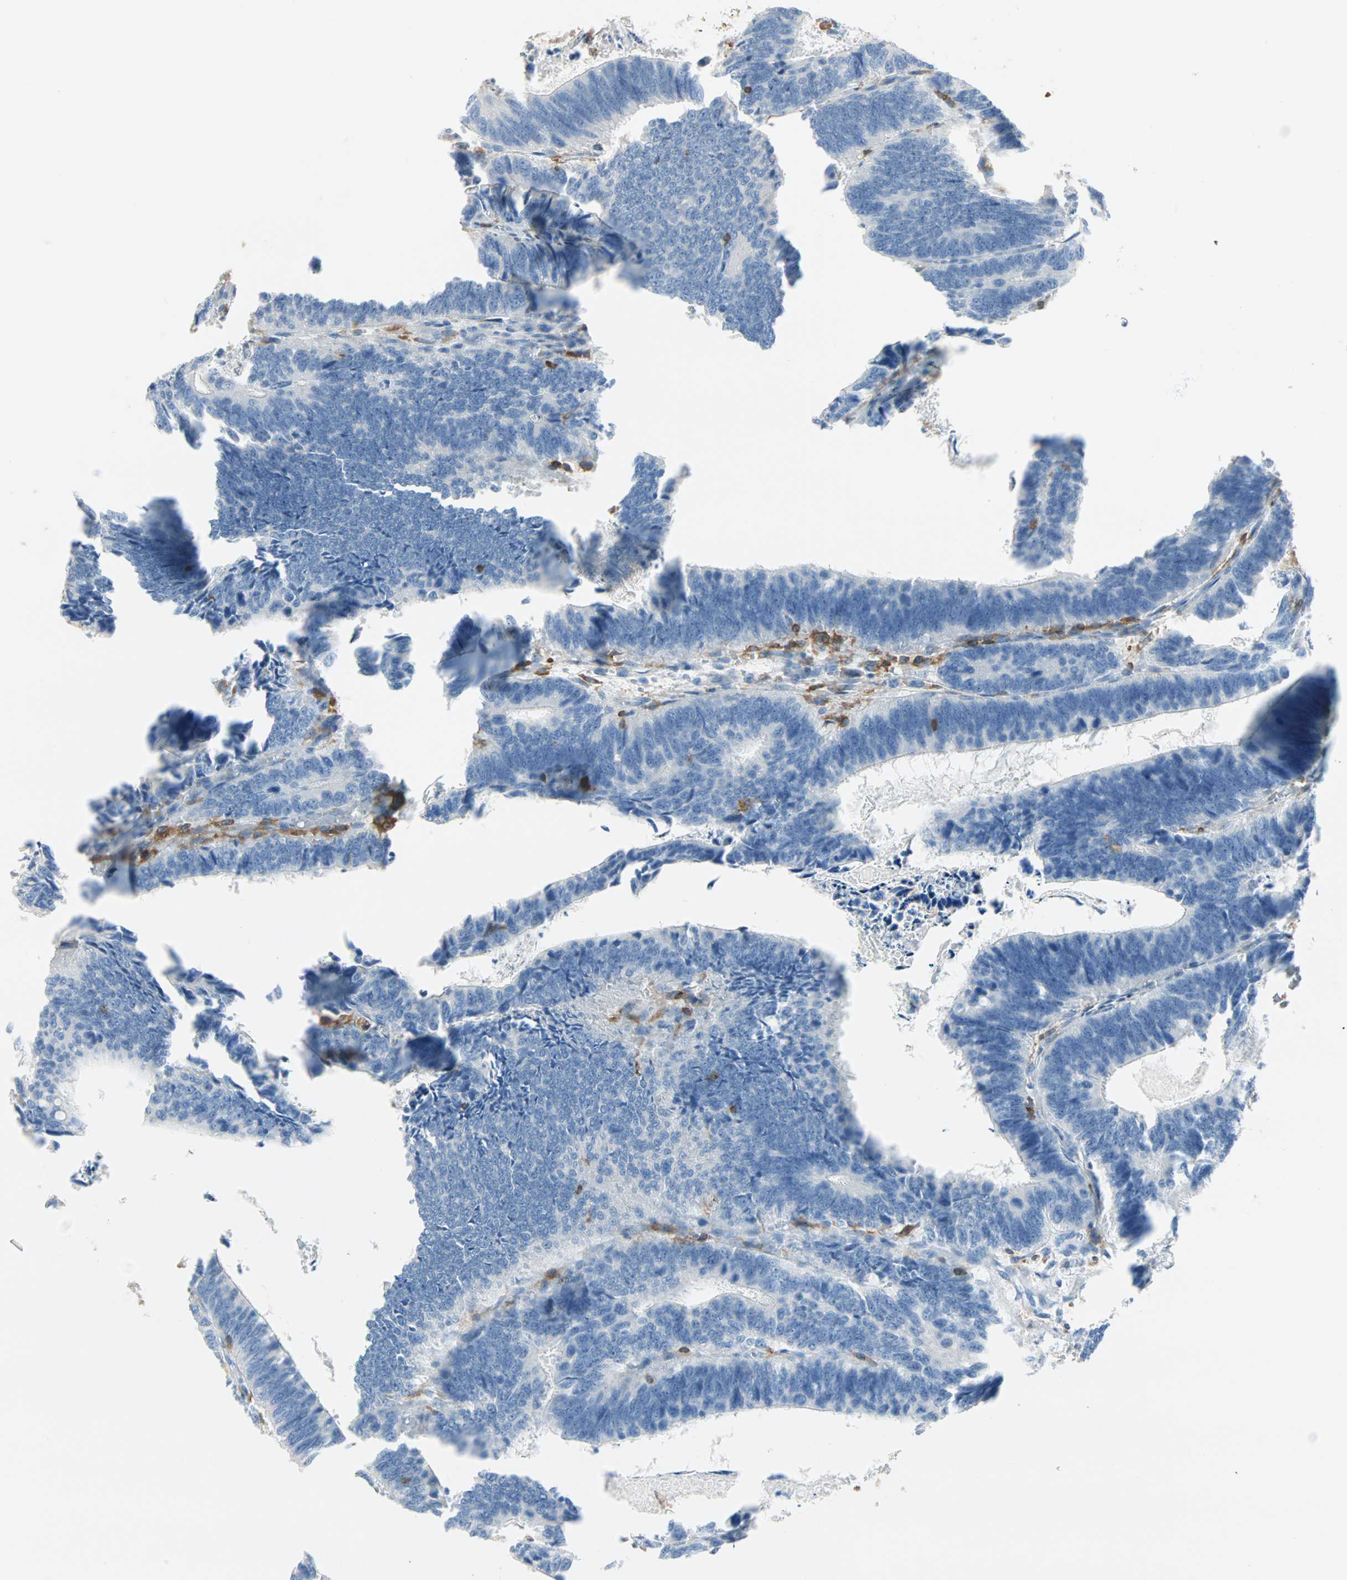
{"staining": {"intensity": "negative", "quantity": "none", "location": "none"}, "tissue": "colorectal cancer", "cell_type": "Tumor cells", "image_type": "cancer", "snomed": [{"axis": "morphology", "description": "Adenocarcinoma, NOS"}, {"axis": "topography", "description": "Colon"}], "caption": "Tumor cells are negative for protein expression in human colorectal cancer (adenocarcinoma).", "gene": "FMNL1", "patient": {"sex": "male", "age": 72}}